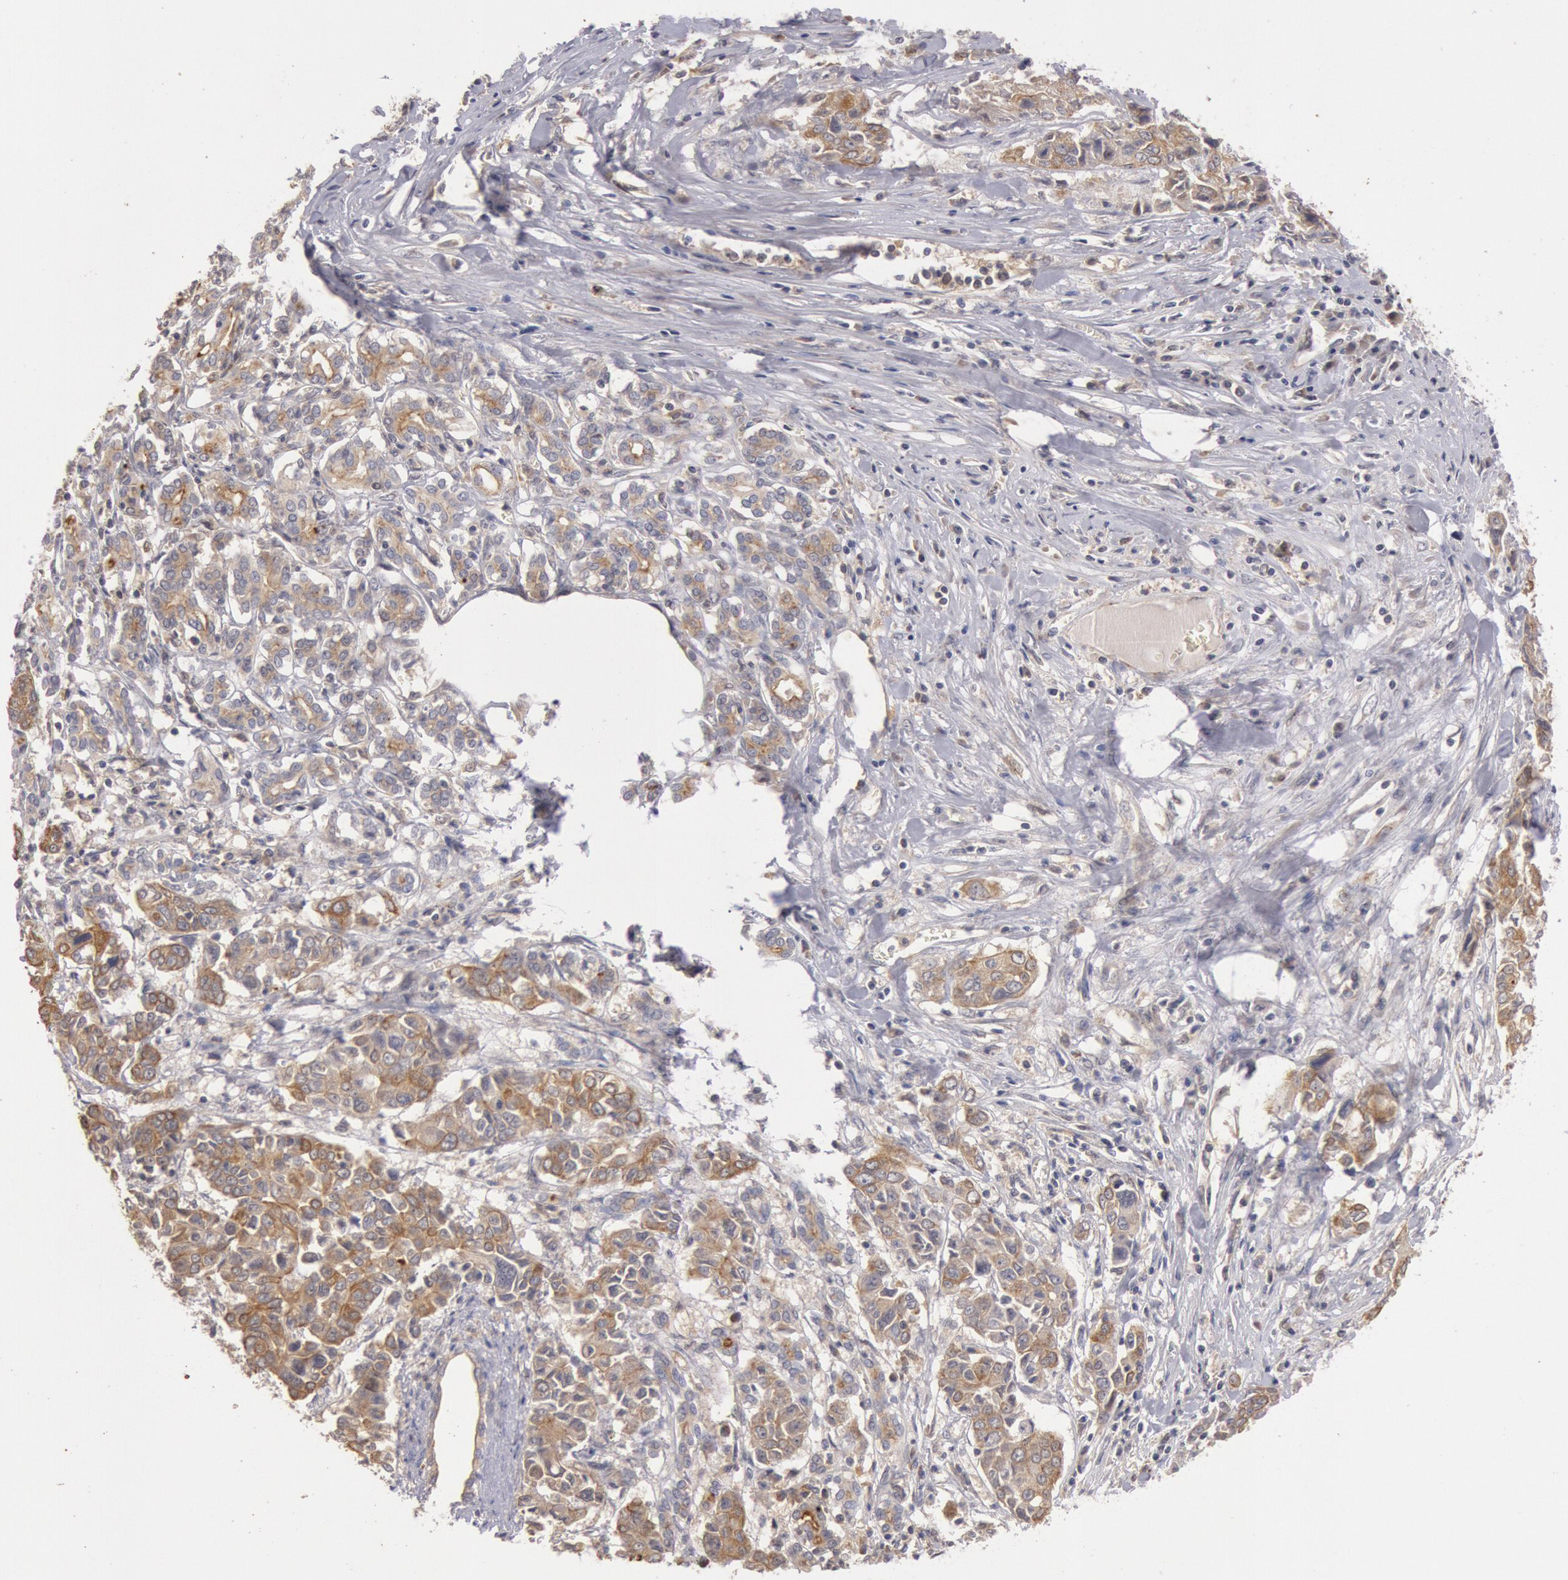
{"staining": {"intensity": "moderate", "quantity": "25%-75%", "location": "cytoplasmic/membranous"}, "tissue": "pancreatic cancer", "cell_type": "Tumor cells", "image_type": "cancer", "snomed": [{"axis": "morphology", "description": "Adenocarcinoma, NOS"}, {"axis": "topography", "description": "Pancreas"}], "caption": "Pancreatic cancer stained with immunohistochemistry (IHC) displays moderate cytoplasmic/membranous expression in approximately 25%-75% of tumor cells.", "gene": "PLA2G6", "patient": {"sex": "female", "age": 52}}